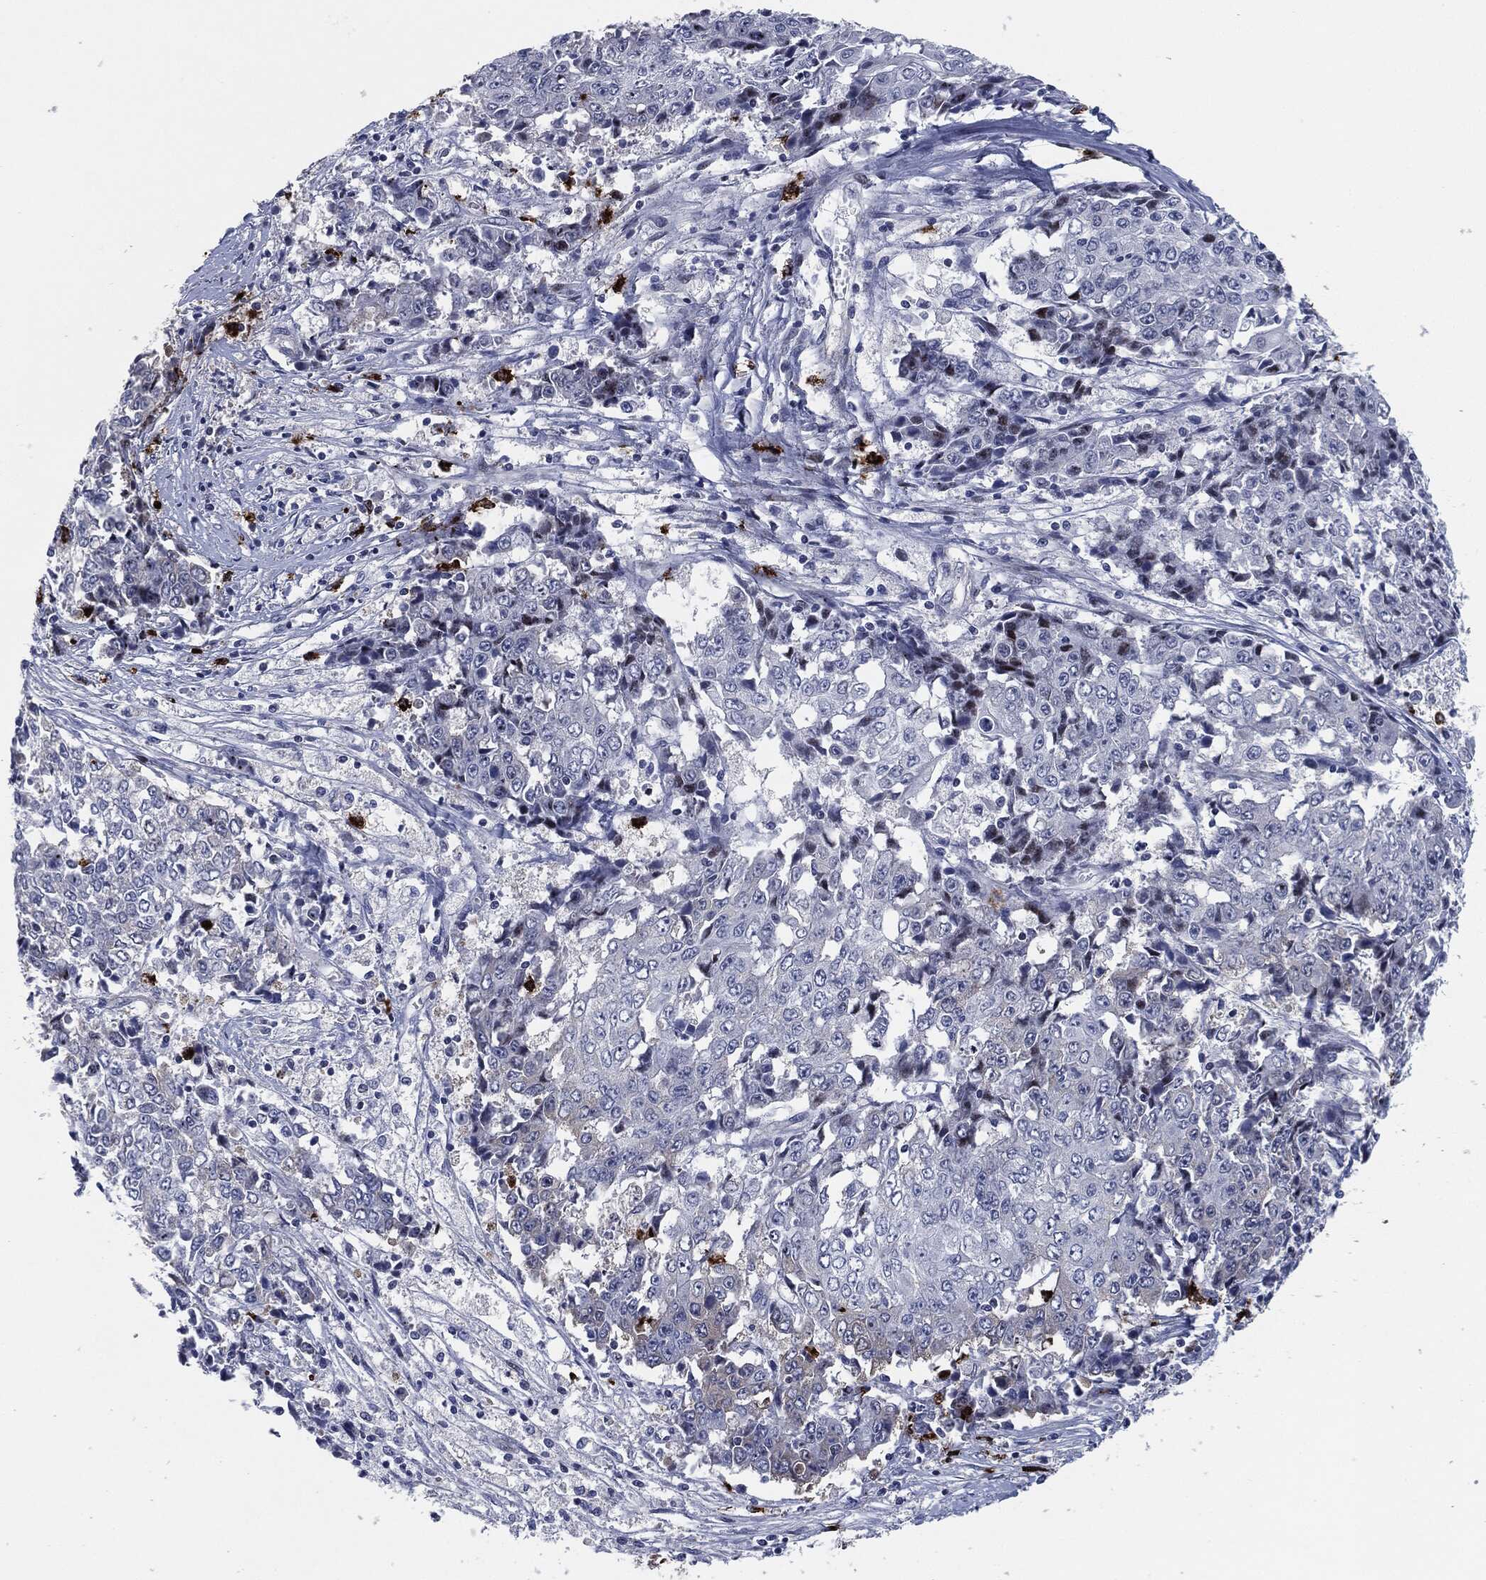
{"staining": {"intensity": "negative", "quantity": "none", "location": "none"}, "tissue": "ovarian cancer", "cell_type": "Tumor cells", "image_type": "cancer", "snomed": [{"axis": "morphology", "description": "Carcinoma, endometroid"}, {"axis": "topography", "description": "Ovary"}], "caption": "Immunohistochemistry (IHC) image of neoplastic tissue: endometroid carcinoma (ovarian) stained with DAB (3,3'-diaminobenzidine) displays no significant protein staining in tumor cells.", "gene": "MPO", "patient": {"sex": "female", "age": 42}}